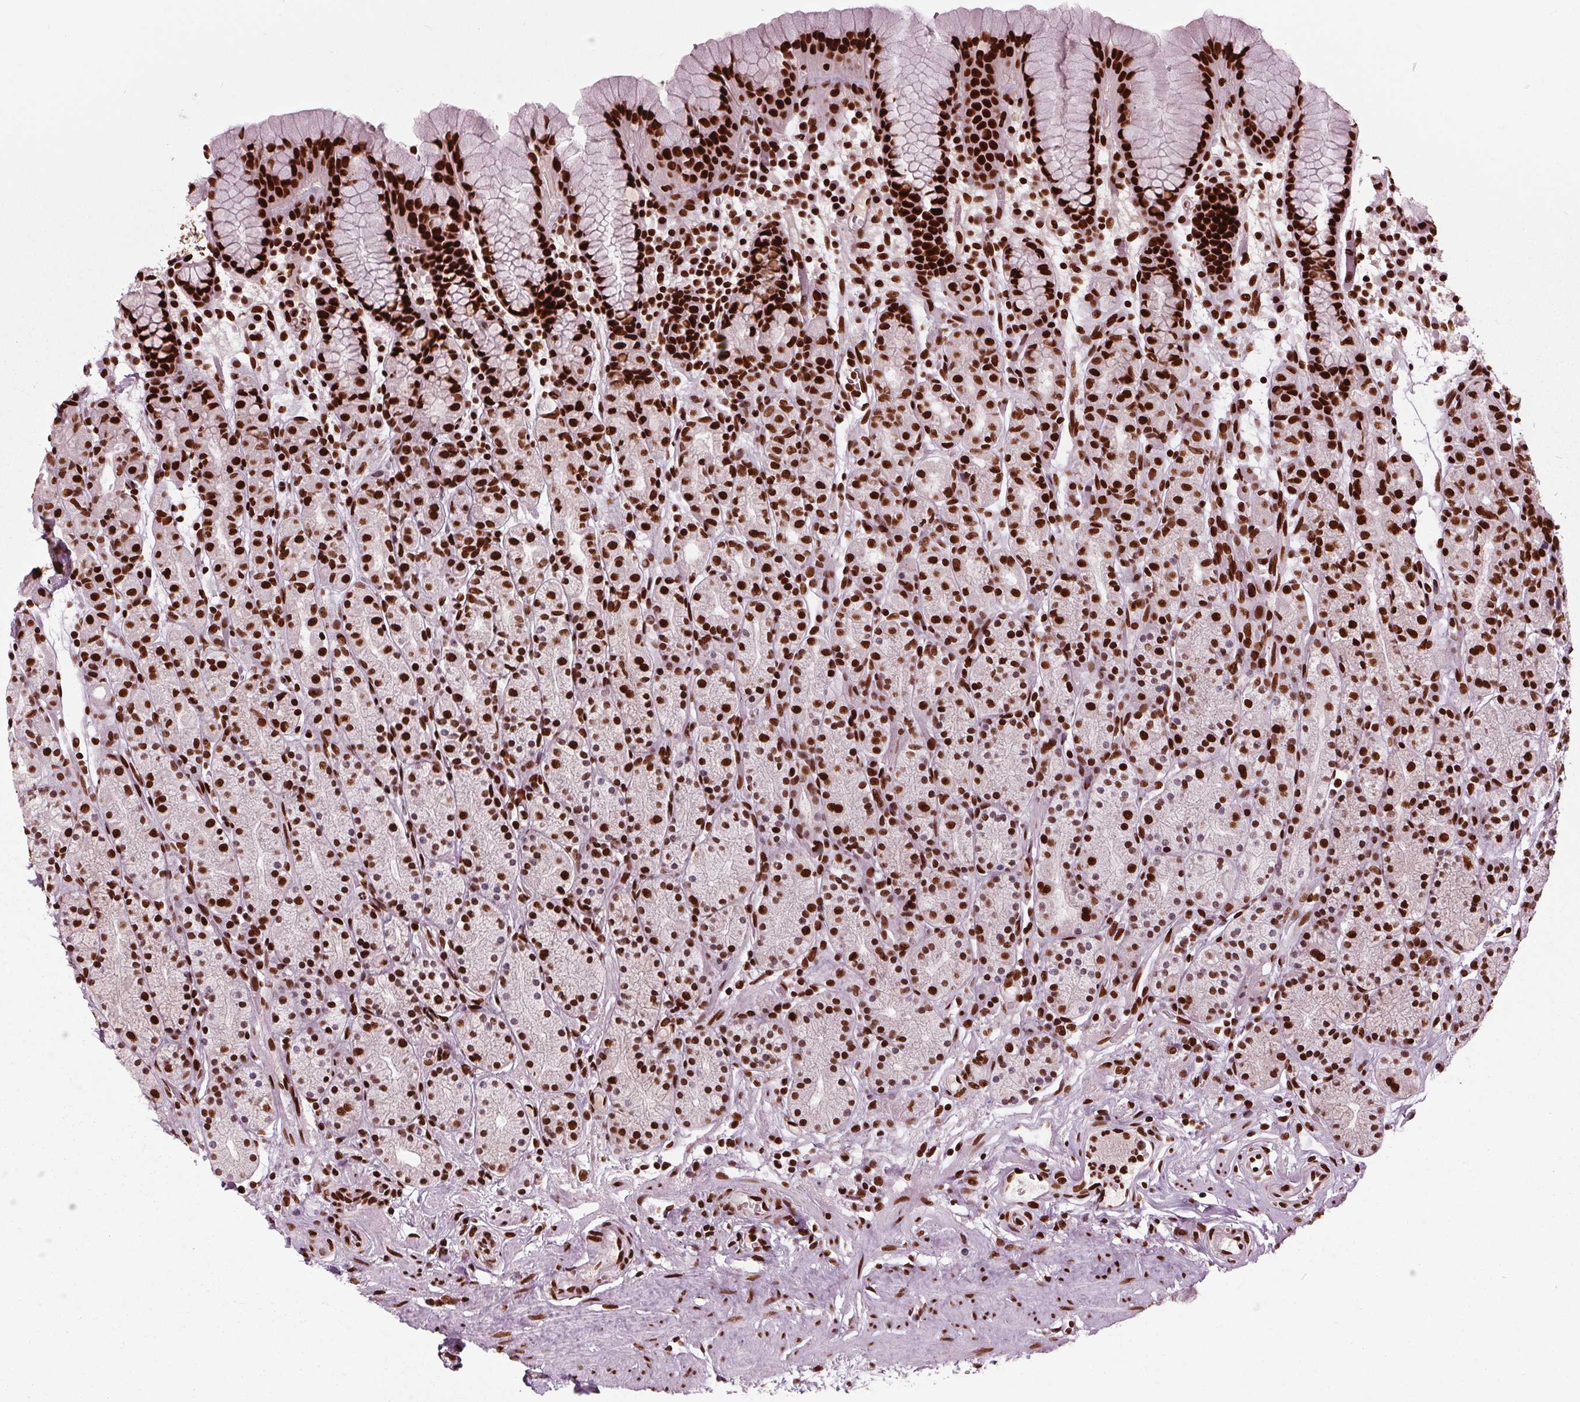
{"staining": {"intensity": "strong", "quantity": ">75%", "location": "nuclear"}, "tissue": "stomach", "cell_type": "Glandular cells", "image_type": "normal", "snomed": [{"axis": "morphology", "description": "Normal tissue, NOS"}, {"axis": "topography", "description": "Stomach, upper"}, {"axis": "topography", "description": "Stomach"}], "caption": "Immunohistochemical staining of benign human stomach demonstrates >75% levels of strong nuclear protein positivity in approximately >75% of glandular cells.", "gene": "BRD4", "patient": {"sex": "male", "age": 62}}